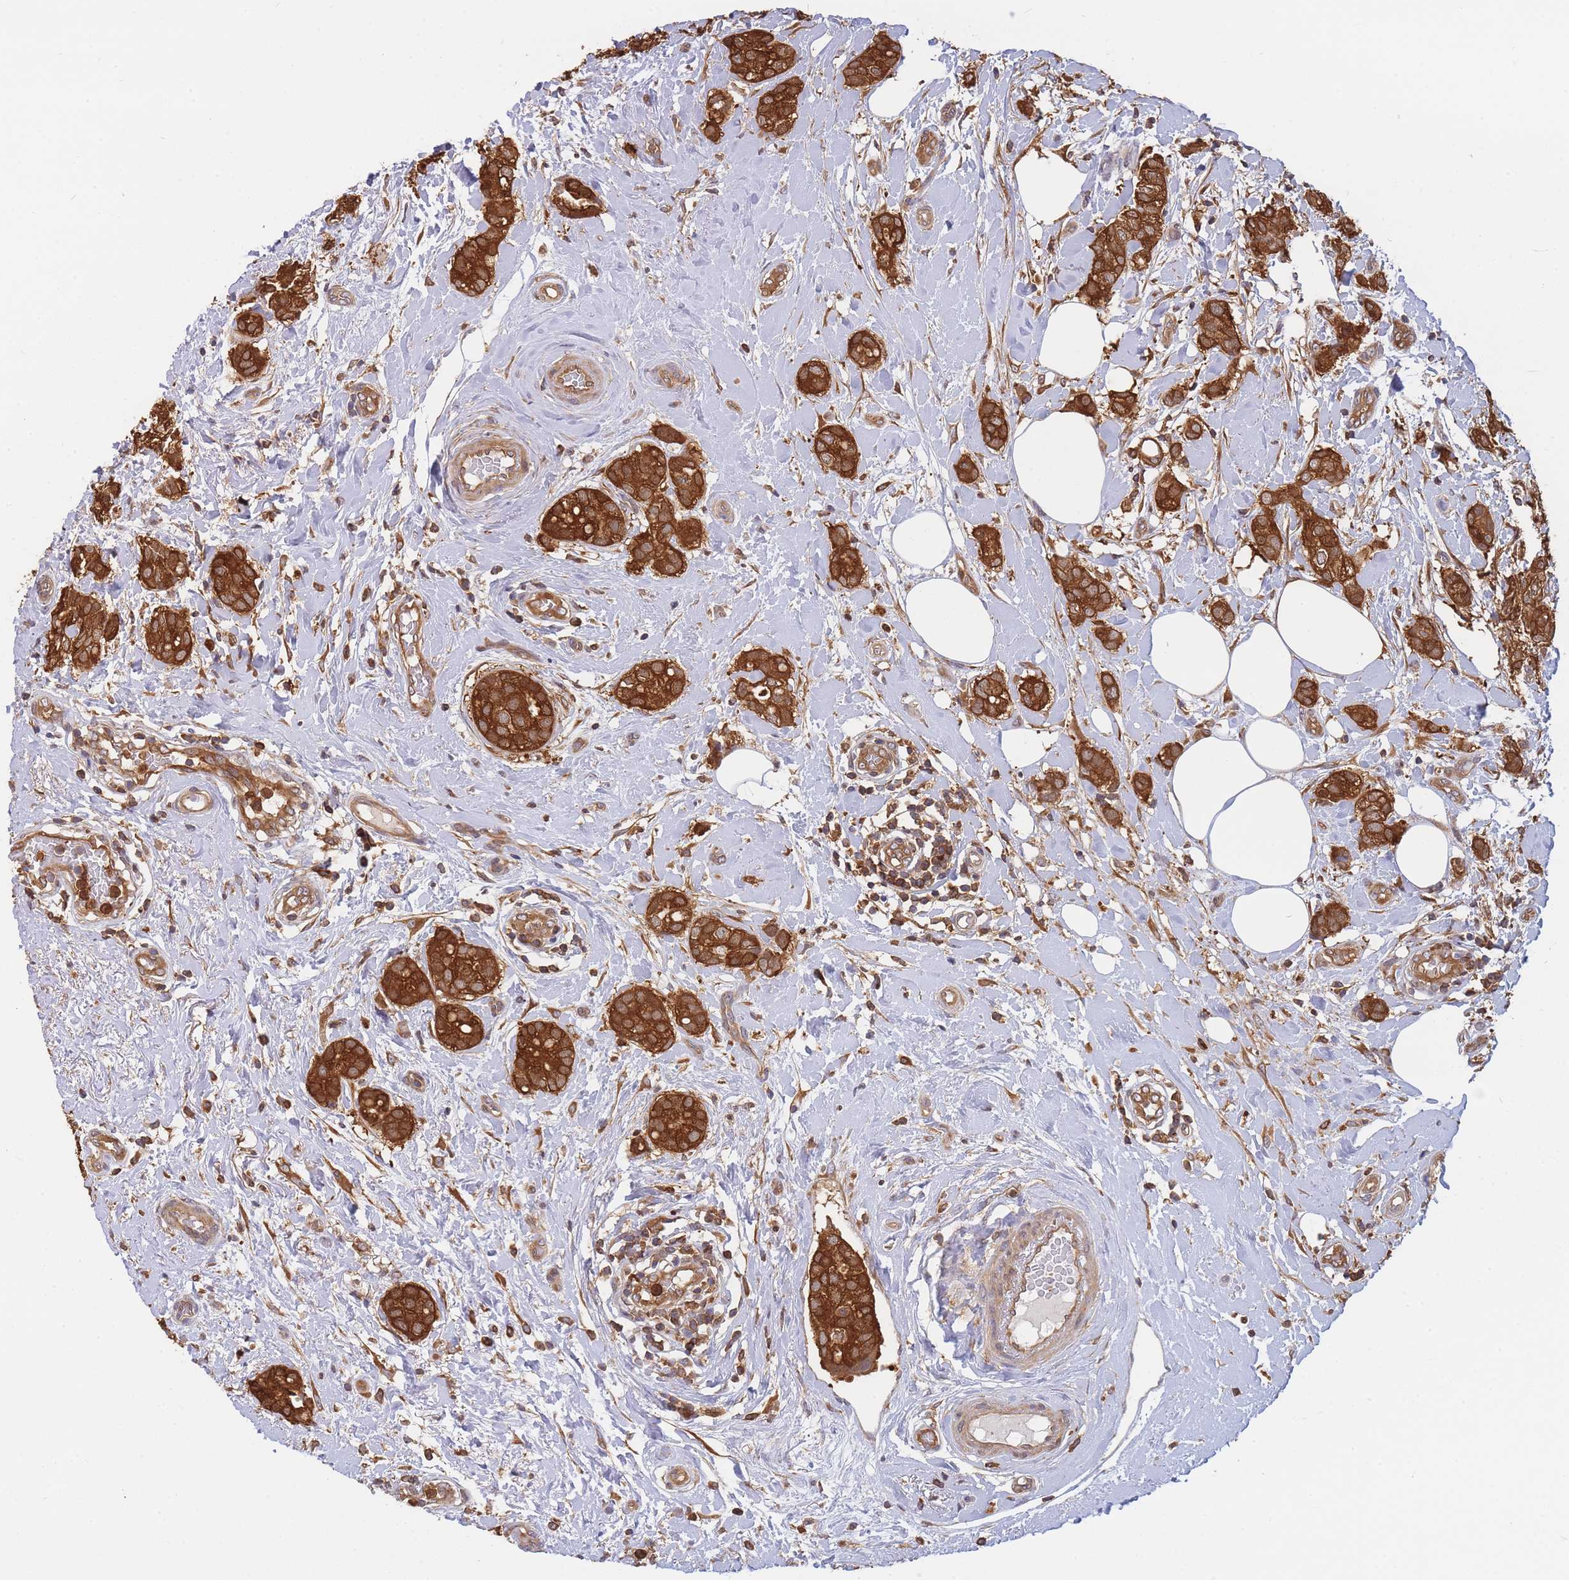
{"staining": {"intensity": "strong", "quantity": ">75%", "location": "cytoplasmic/membranous"}, "tissue": "breast cancer", "cell_type": "Tumor cells", "image_type": "cancer", "snomed": [{"axis": "morphology", "description": "Duct carcinoma"}, {"axis": "topography", "description": "Breast"}], "caption": "Immunohistochemical staining of human breast infiltrating ductal carcinoma demonstrates high levels of strong cytoplasmic/membranous protein staining in approximately >75% of tumor cells.", "gene": "SLC4A9", "patient": {"sex": "female", "age": 73}}